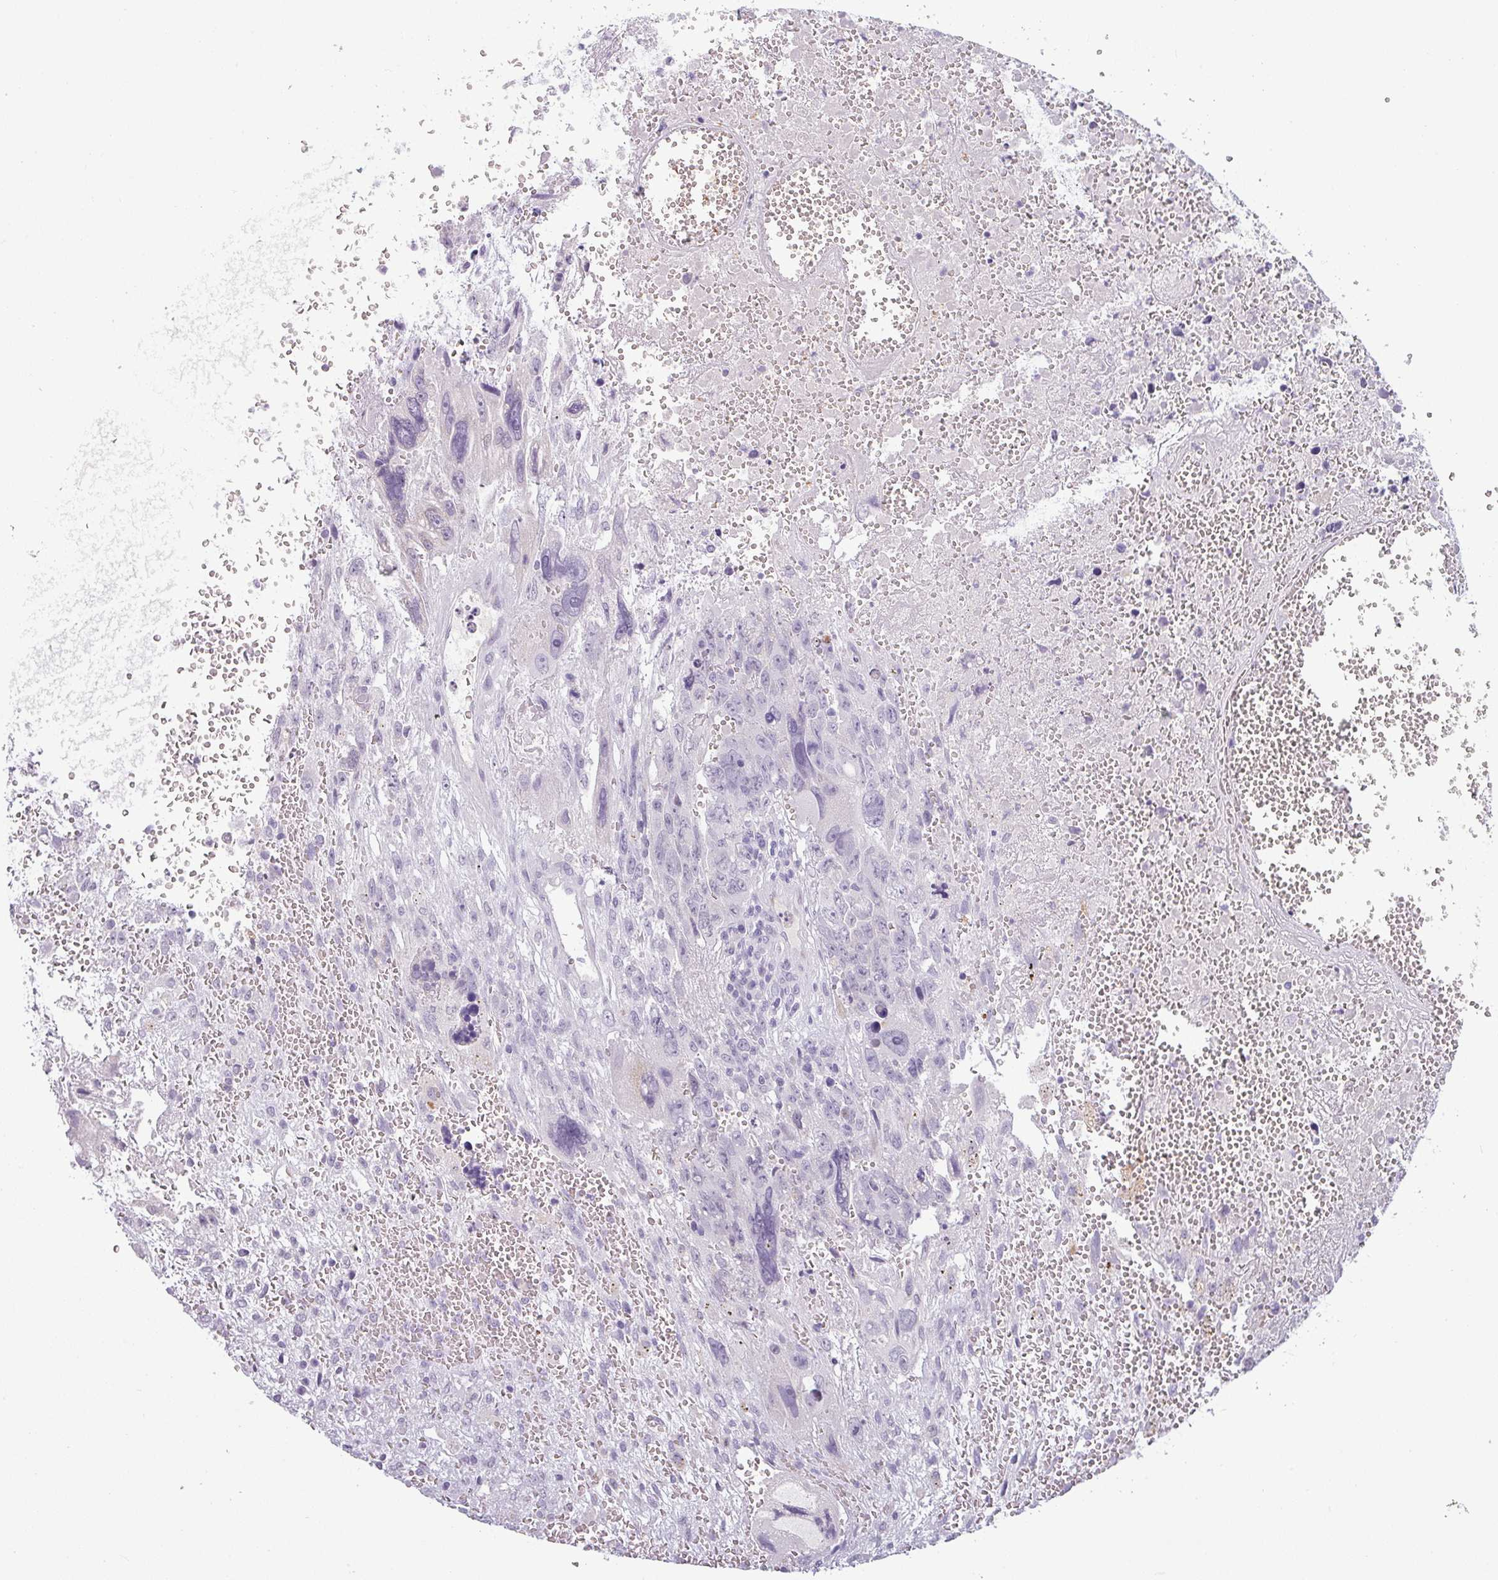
{"staining": {"intensity": "negative", "quantity": "none", "location": "none"}, "tissue": "testis cancer", "cell_type": "Tumor cells", "image_type": "cancer", "snomed": [{"axis": "morphology", "description": "Carcinoma, Embryonal, NOS"}, {"axis": "topography", "description": "Testis"}], "caption": "The immunohistochemistry image has no significant staining in tumor cells of testis cancer tissue.", "gene": "SLC26A9", "patient": {"sex": "male", "age": 28}}